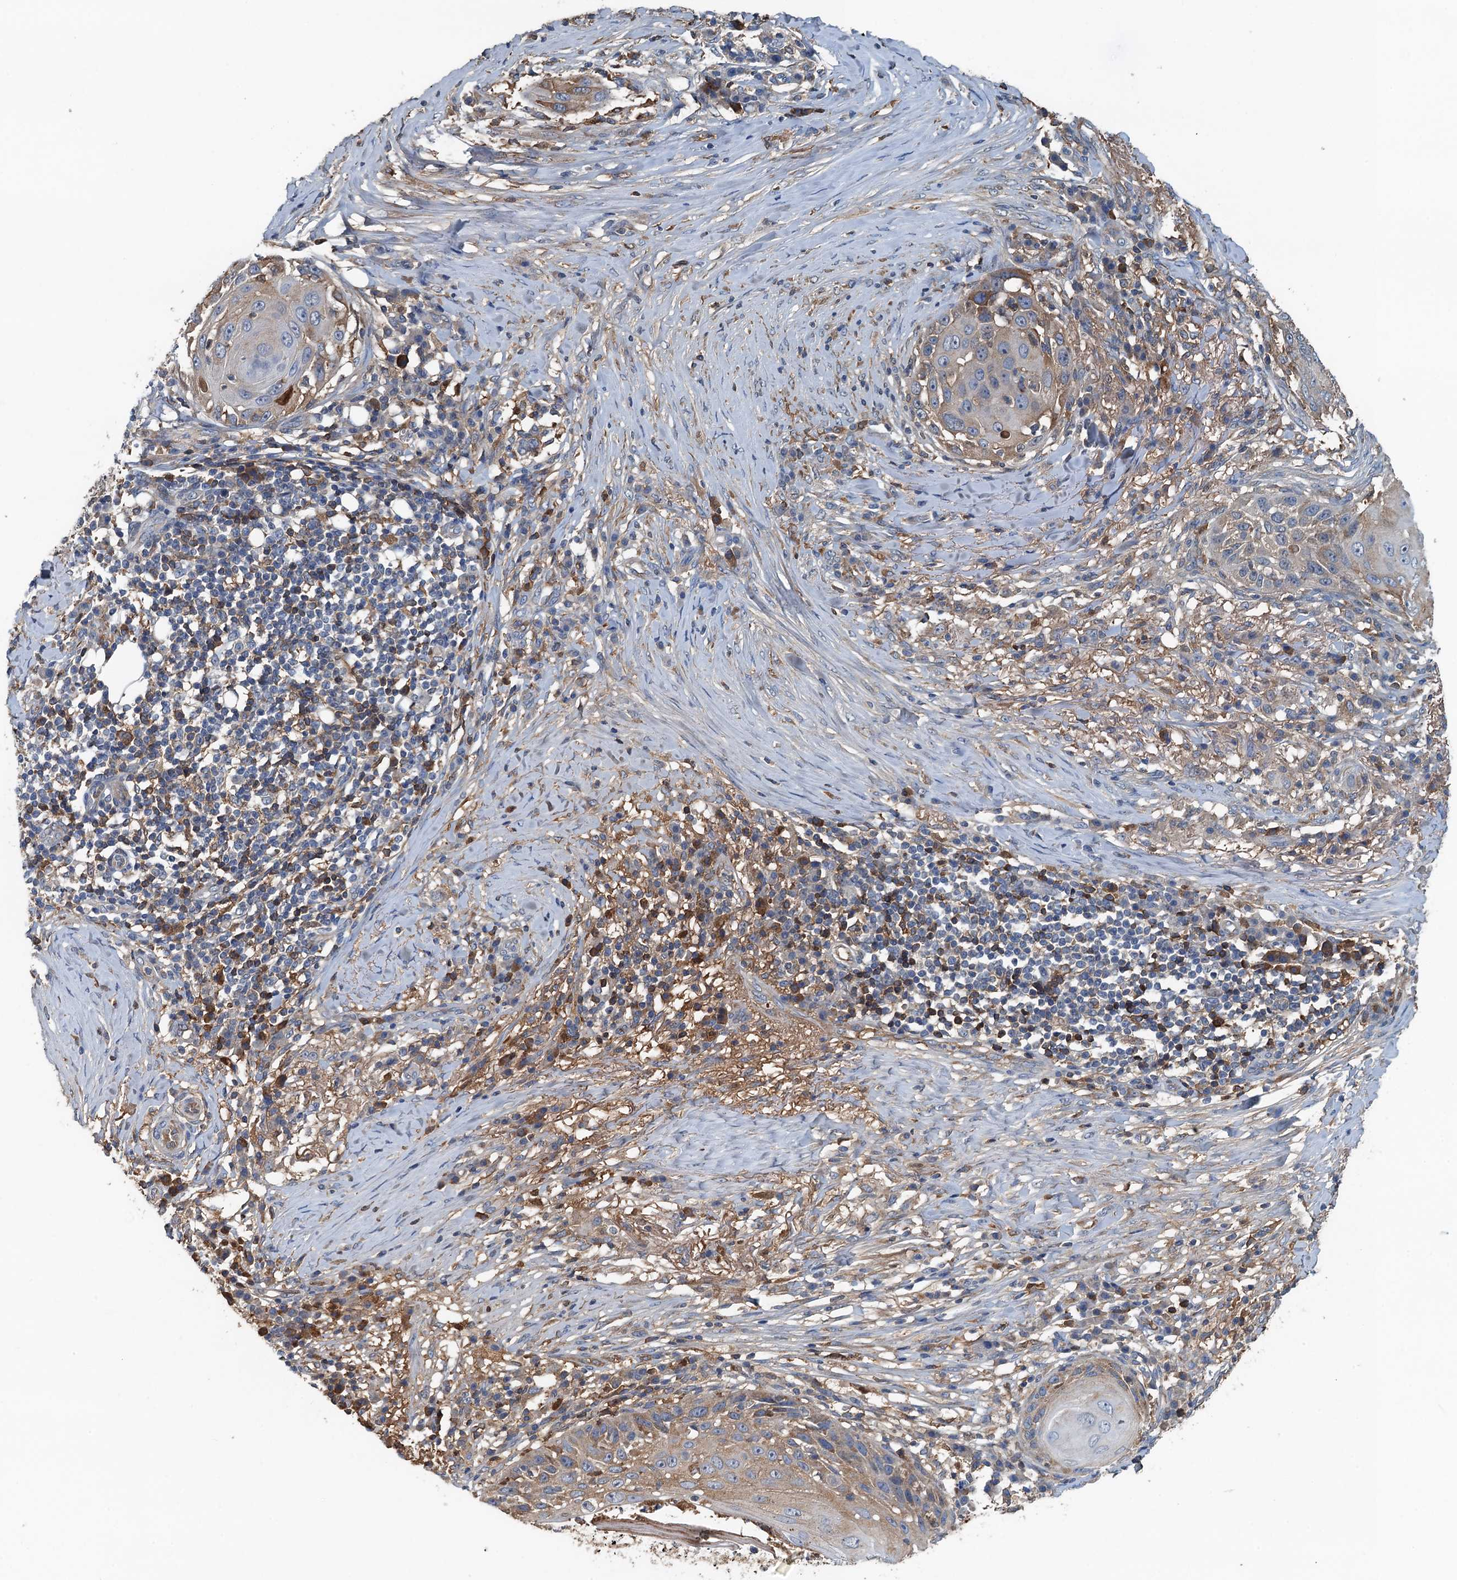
{"staining": {"intensity": "moderate", "quantity": "<25%", "location": "cytoplasmic/membranous"}, "tissue": "skin cancer", "cell_type": "Tumor cells", "image_type": "cancer", "snomed": [{"axis": "morphology", "description": "Squamous cell carcinoma, NOS"}, {"axis": "topography", "description": "Skin"}], "caption": "Protein staining shows moderate cytoplasmic/membranous positivity in about <25% of tumor cells in squamous cell carcinoma (skin).", "gene": "LSM14B", "patient": {"sex": "female", "age": 44}}